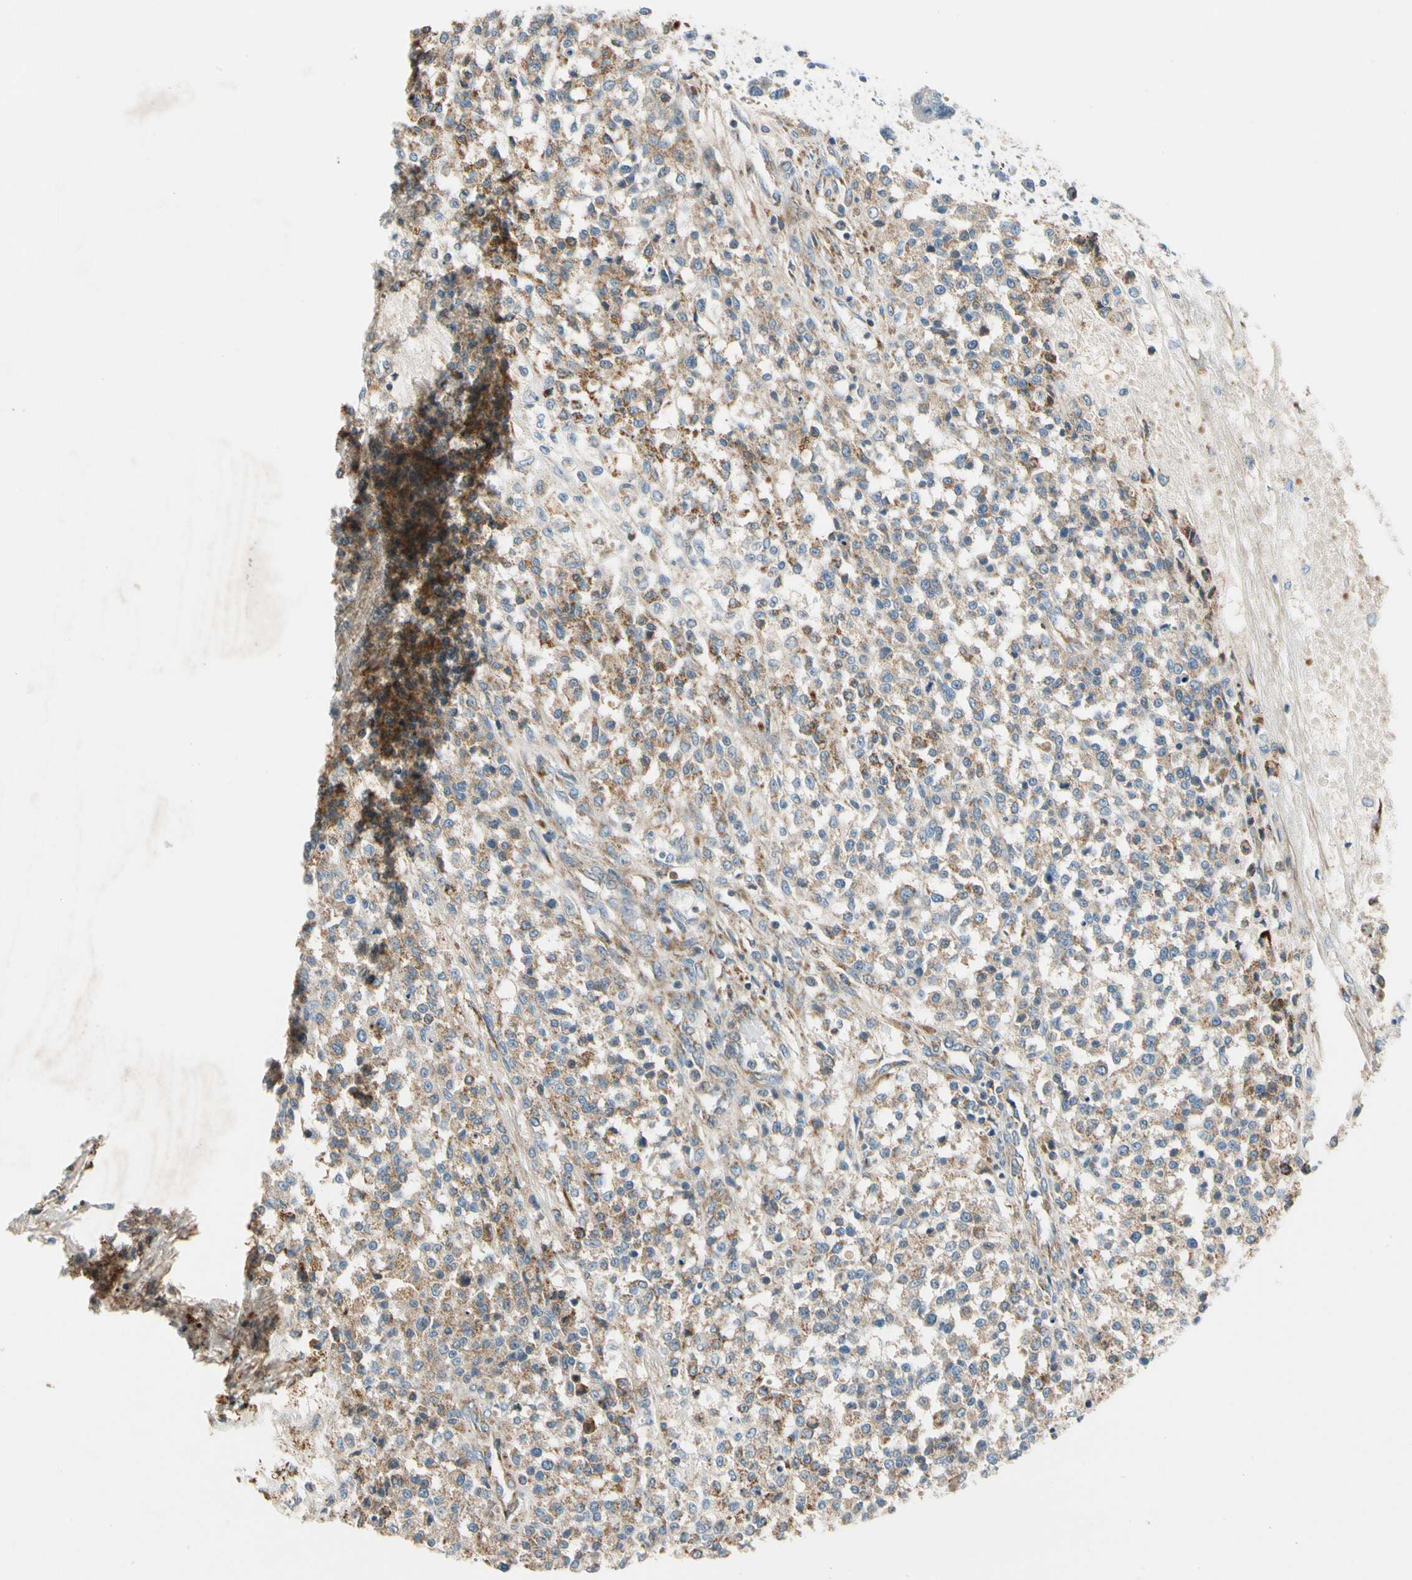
{"staining": {"intensity": "weak", "quantity": ">75%", "location": "cytoplasmic/membranous"}, "tissue": "testis cancer", "cell_type": "Tumor cells", "image_type": "cancer", "snomed": [{"axis": "morphology", "description": "Seminoma, NOS"}, {"axis": "topography", "description": "Testis"}], "caption": "Protein expression analysis of testis seminoma demonstrates weak cytoplasmic/membranous expression in approximately >75% of tumor cells.", "gene": "MST1R", "patient": {"sex": "male", "age": 59}}